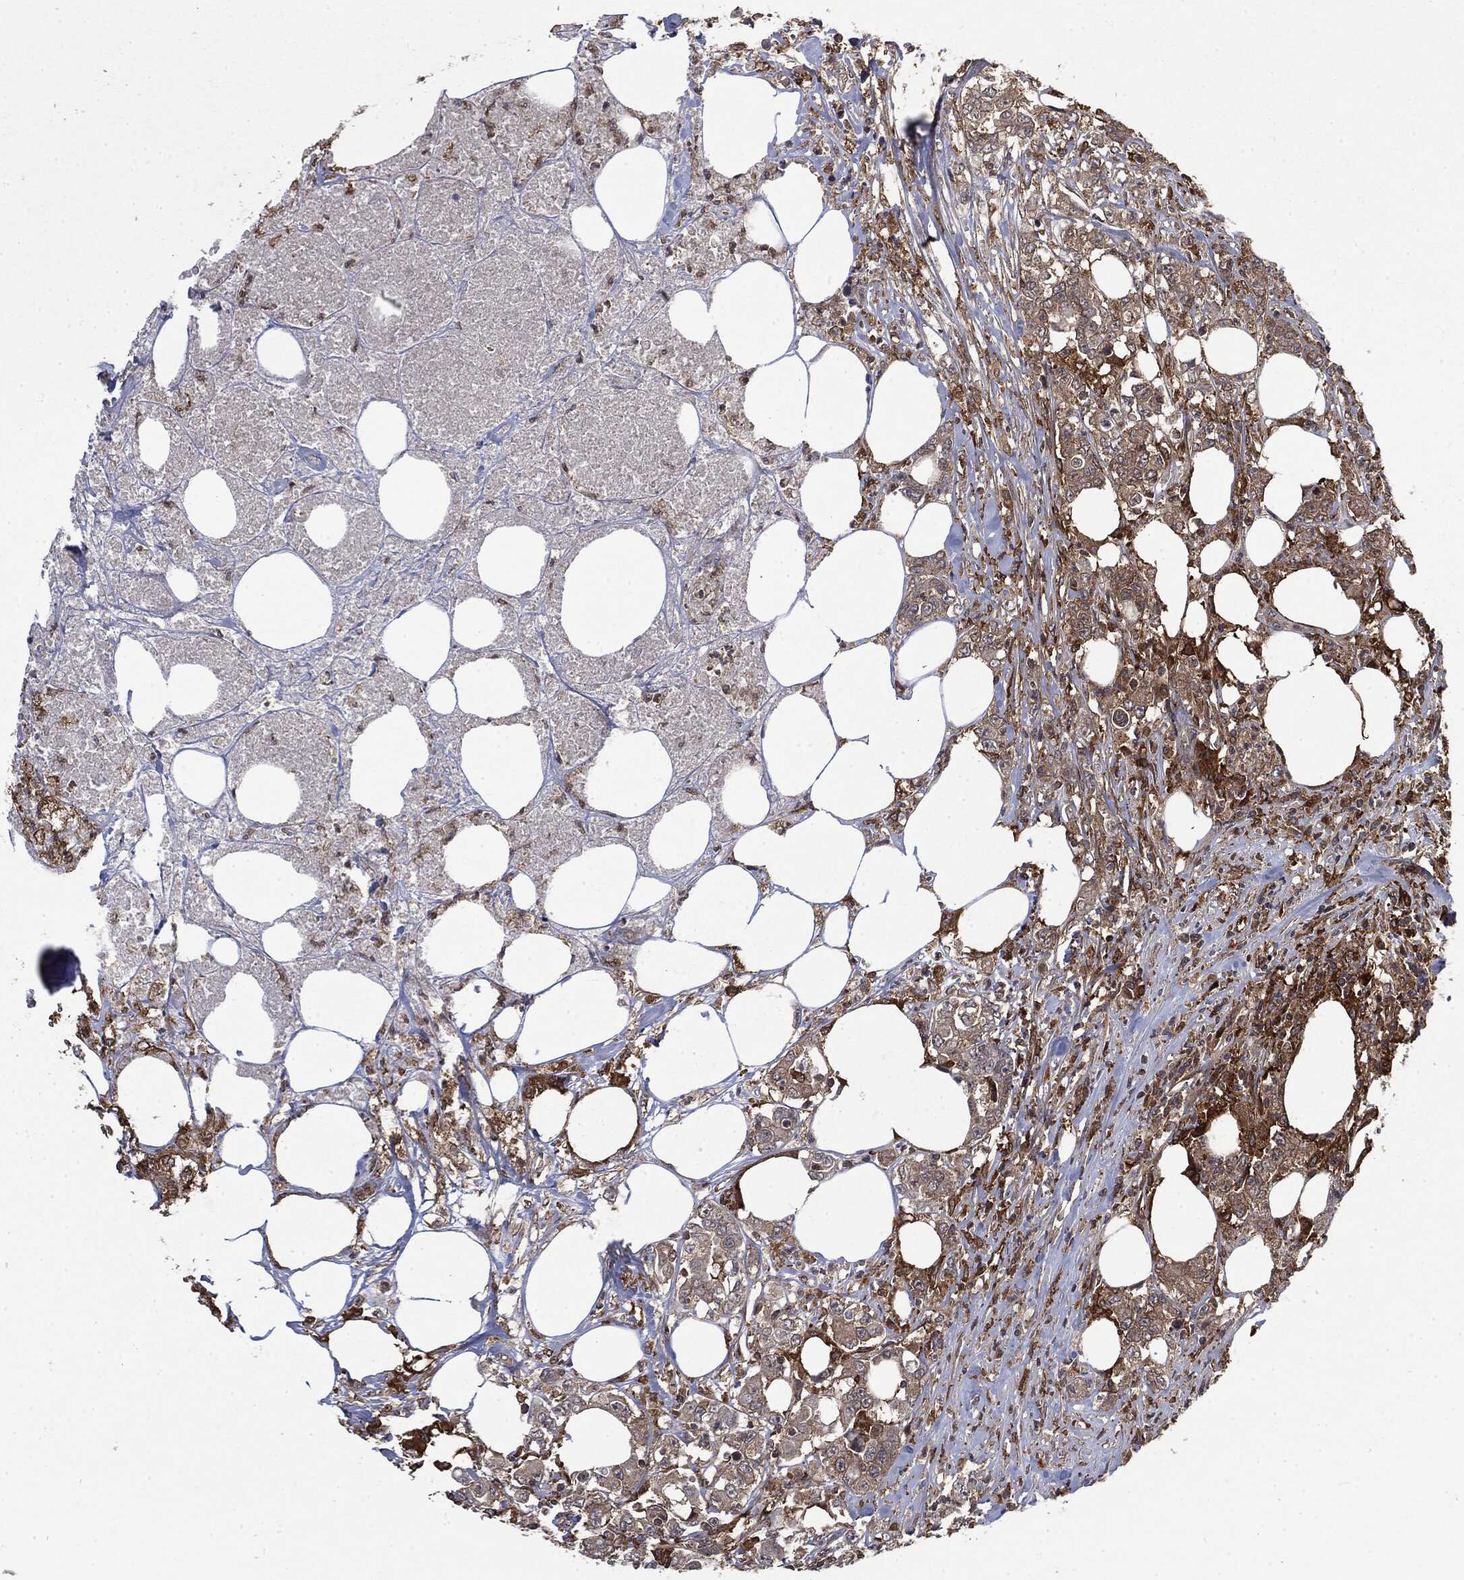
{"staining": {"intensity": "moderate", "quantity": "<25%", "location": "cytoplasmic/membranous"}, "tissue": "colorectal cancer", "cell_type": "Tumor cells", "image_type": "cancer", "snomed": [{"axis": "morphology", "description": "Adenocarcinoma, NOS"}, {"axis": "topography", "description": "Colon"}], "caption": "Immunohistochemistry (IHC) image of colorectal cancer stained for a protein (brown), which exhibits low levels of moderate cytoplasmic/membranous expression in approximately <25% of tumor cells.", "gene": "SNX5", "patient": {"sex": "female", "age": 48}}